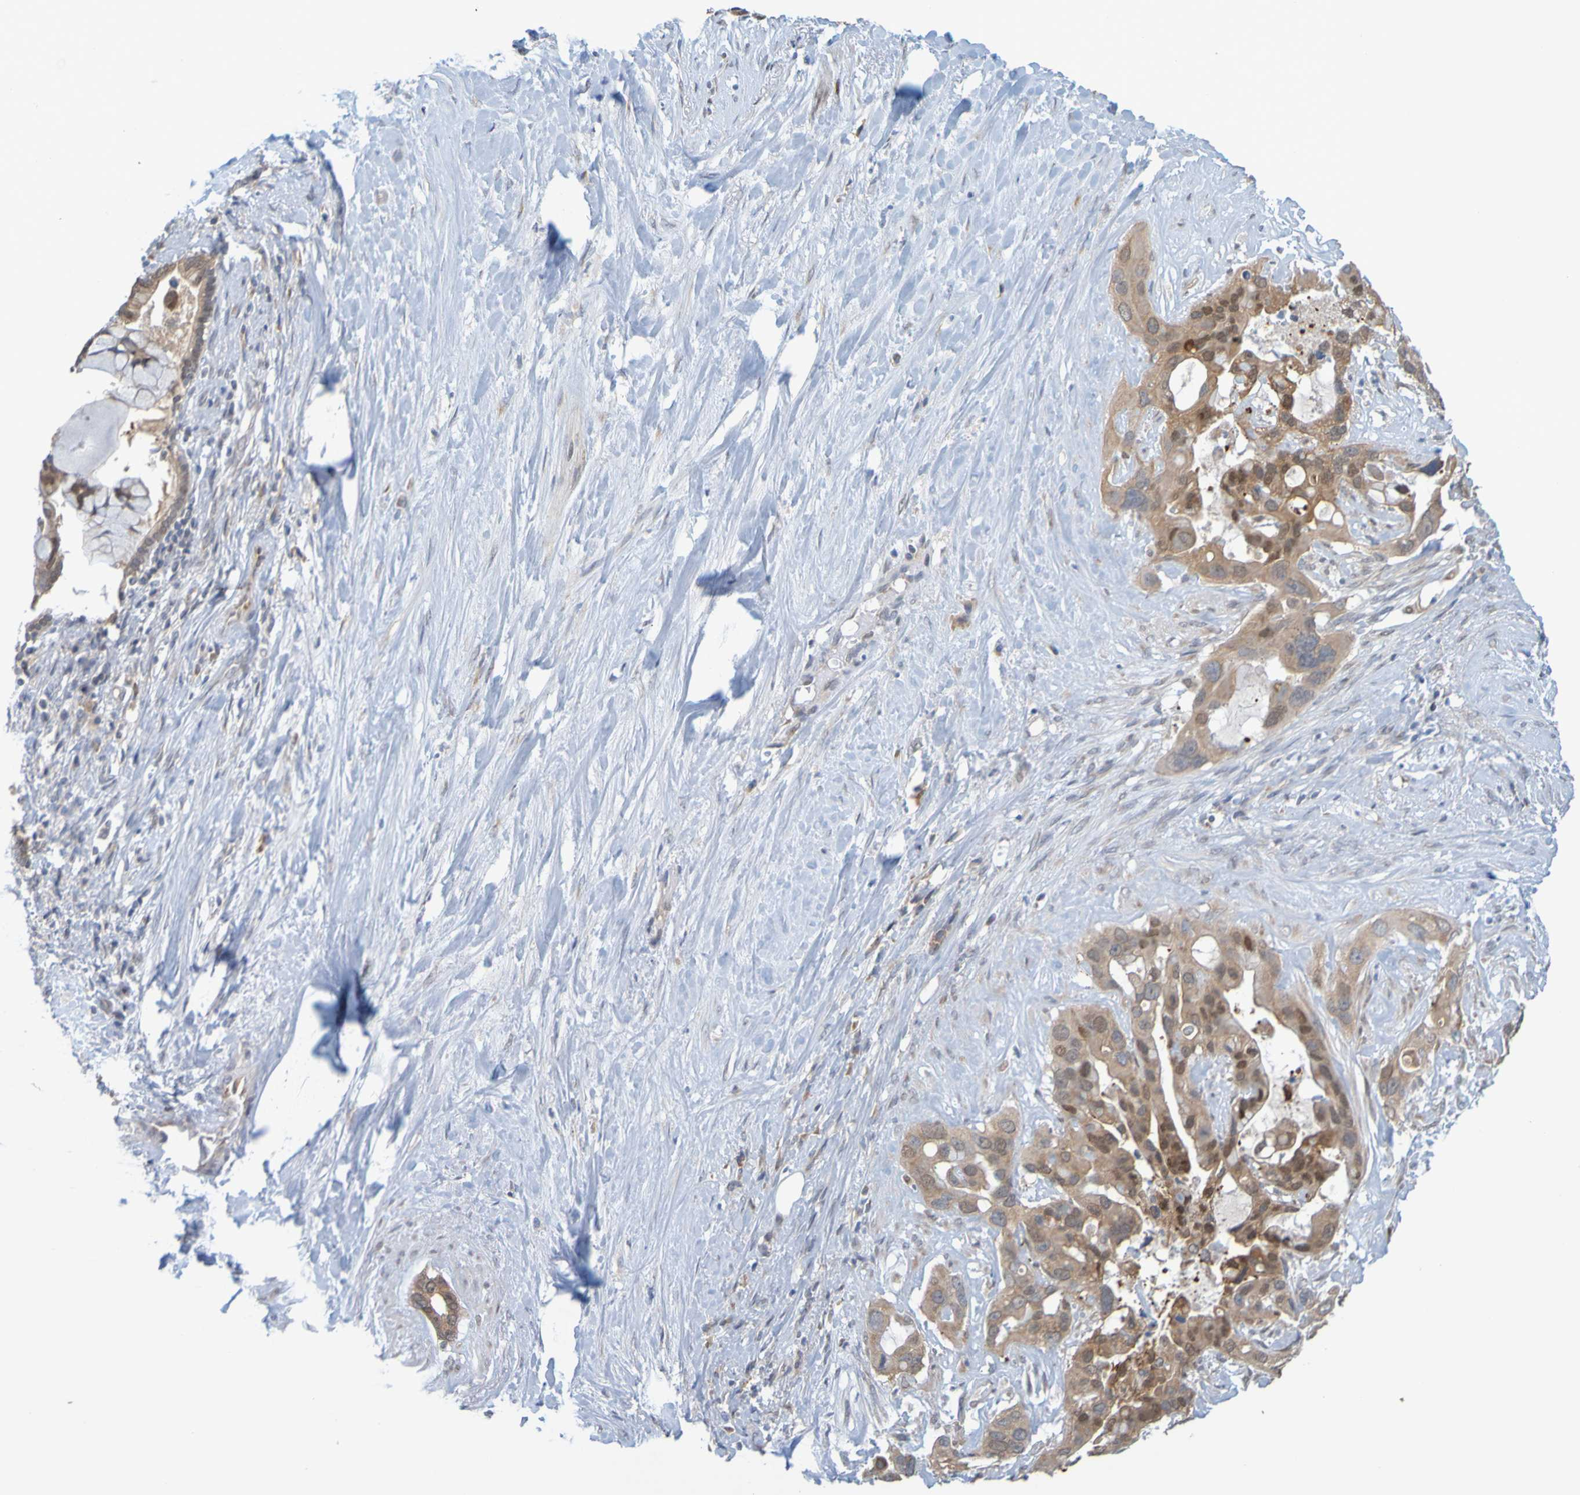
{"staining": {"intensity": "moderate", "quantity": ">75%", "location": "cytoplasmic/membranous,nuclear"}, "tissue": "liver cancer", "cell_type": "Tumor cells", "image_type": "cancer", "snomed": [{"axis": "morphology", "description": "Cholangiocarcinoma"}, {"axis": "topography", "description": "Liver"}], "caption": "A micrograph of liver cancer stained for a protein demonstrates moderate cytoplasmic/membranous and nuclear brown staining in tumor cells.", "gene": "MOGS", "patient": {"sex": "female", "age": 65}}